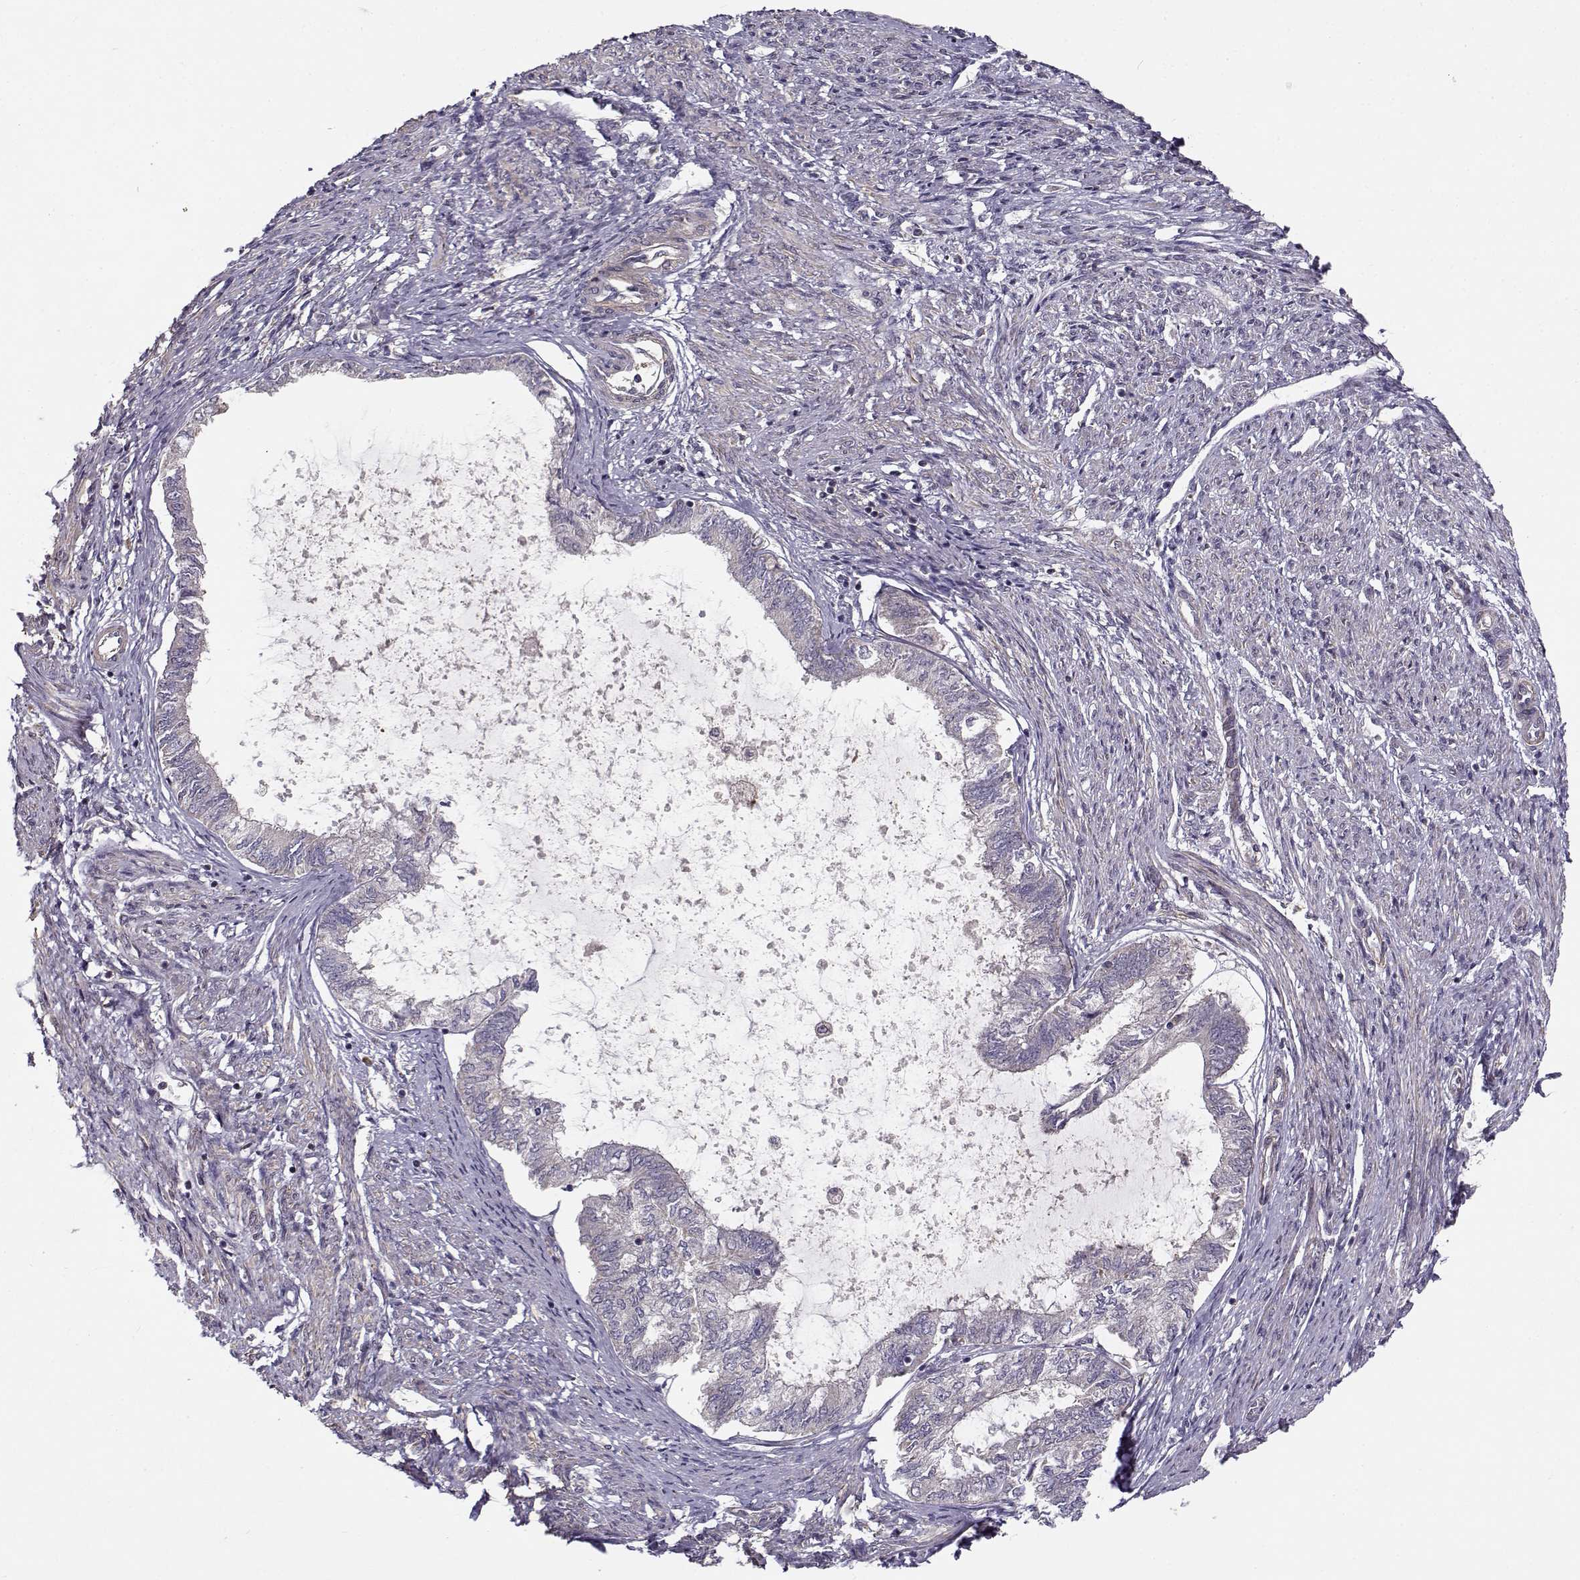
{"staining": {"intensity": "negative", "quantity": "none", "location": "none"}, "tissue": "endometrial cancer", "cell_type": "Tumor cells", "image_type": "cancer", "snomed": [{"axis": "morphology", "description": "Adenocarcinoma, NOS"}, {"axis": "topography", "description": "Endometrium"}], "caption": "This is an immunohistochemistry (IHC) histopathology image of human endometrial cancer (adenocarcinoma). There is no positivity in tumor cells.", "gene": "ENTPD8", "patient": {"sex": "female", "age": 86}}